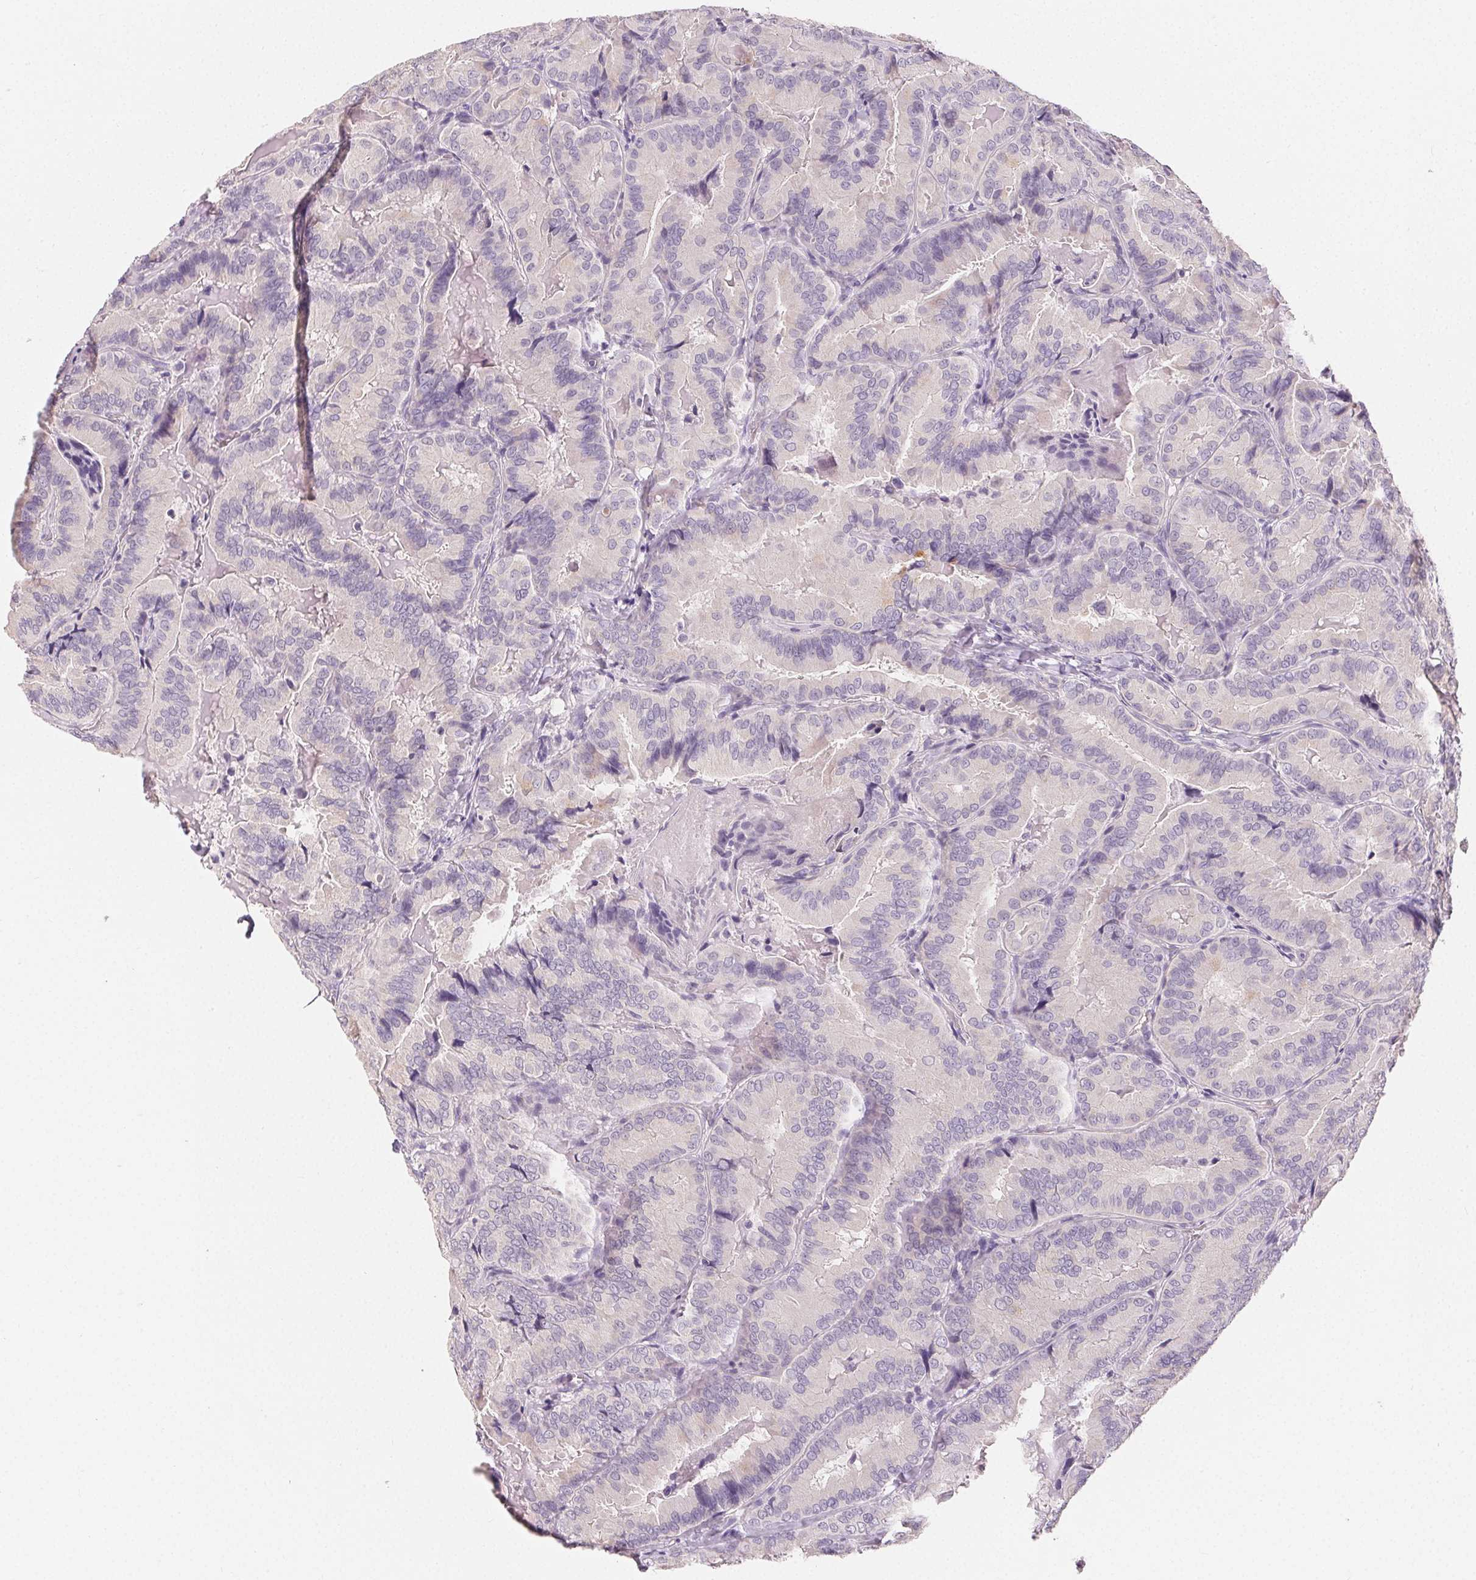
{"staining": {"intensity": "negative", "quantity": "none", "location": "none"}, "tissue": "thyroid cancer", "cell_type": "Tumor cells", "image_type": "cancer", "snomed": [{"axis": "morphology", "description": "Papillary adenocarcinoma, NOS"}, {"axis": "topography", "description": "Thyroid gland"}], "caption": "IHC of human thyroid cancer displays no expression in tumor cells.", "gene": "SFTPD", "patient": {"sex": "male", "age": 61}}